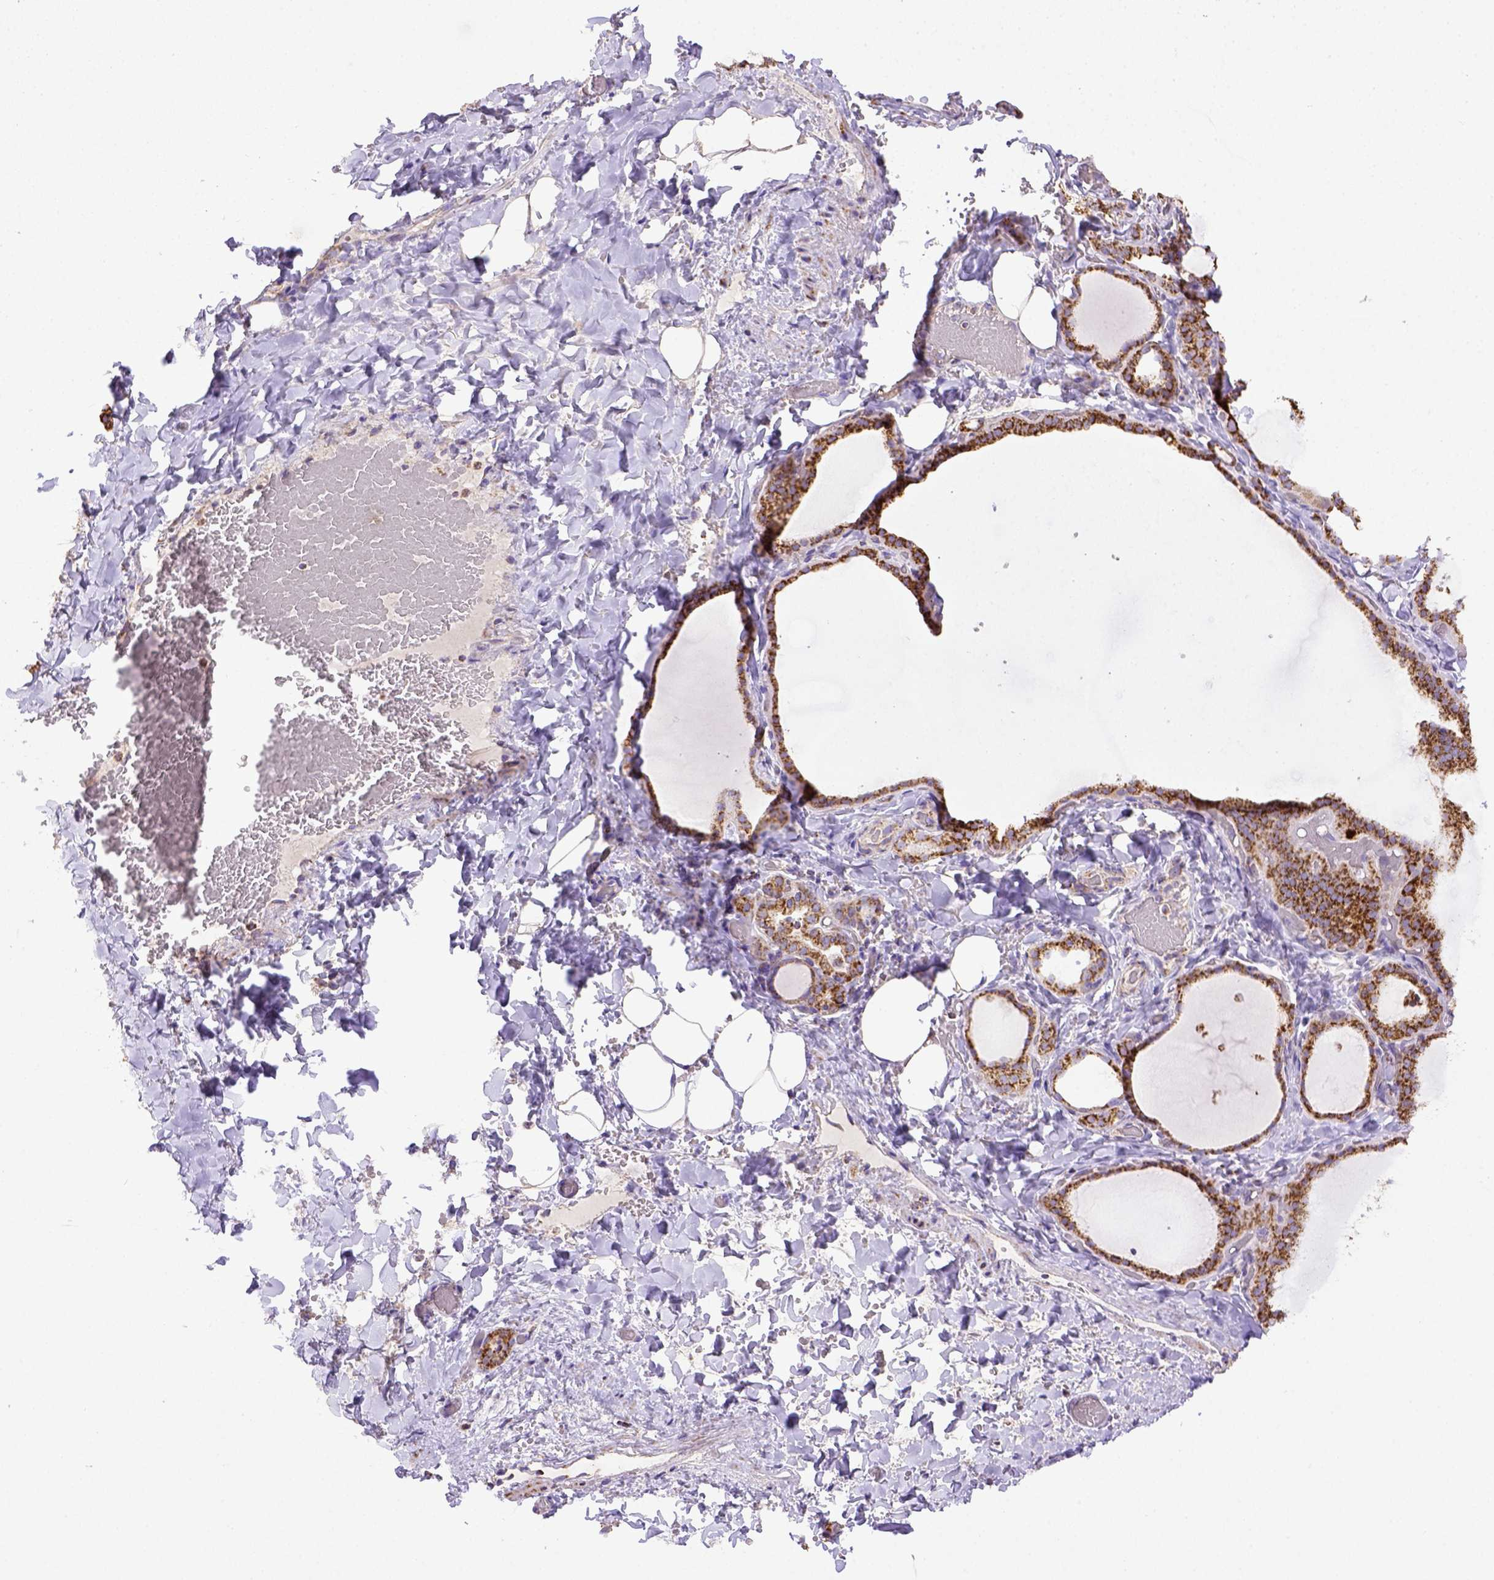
{"staining": {"intensity": "strong", "quantity": ">75%", "location": "cytoplasmic/membranous"}, "tissue": "thyroid gland", "cell_type": "Glandular cells", "image_type": "normal", "snomed": [{"axis": "morphology", "description": "Normal tissue, NOS"}, {"axis": "topography", "description": "Thyroid gland"}], "caption": "Immunohistochemical staining of unremarkable thyroid gland shows high levels of strong cytoplasmic/membranous positivity in approximately >75% of glandular cells. (Brightfield microscopy of DAB IHC at high magnification).", "gene": "MT", "patient": {"sex": "female", "age": 22}}